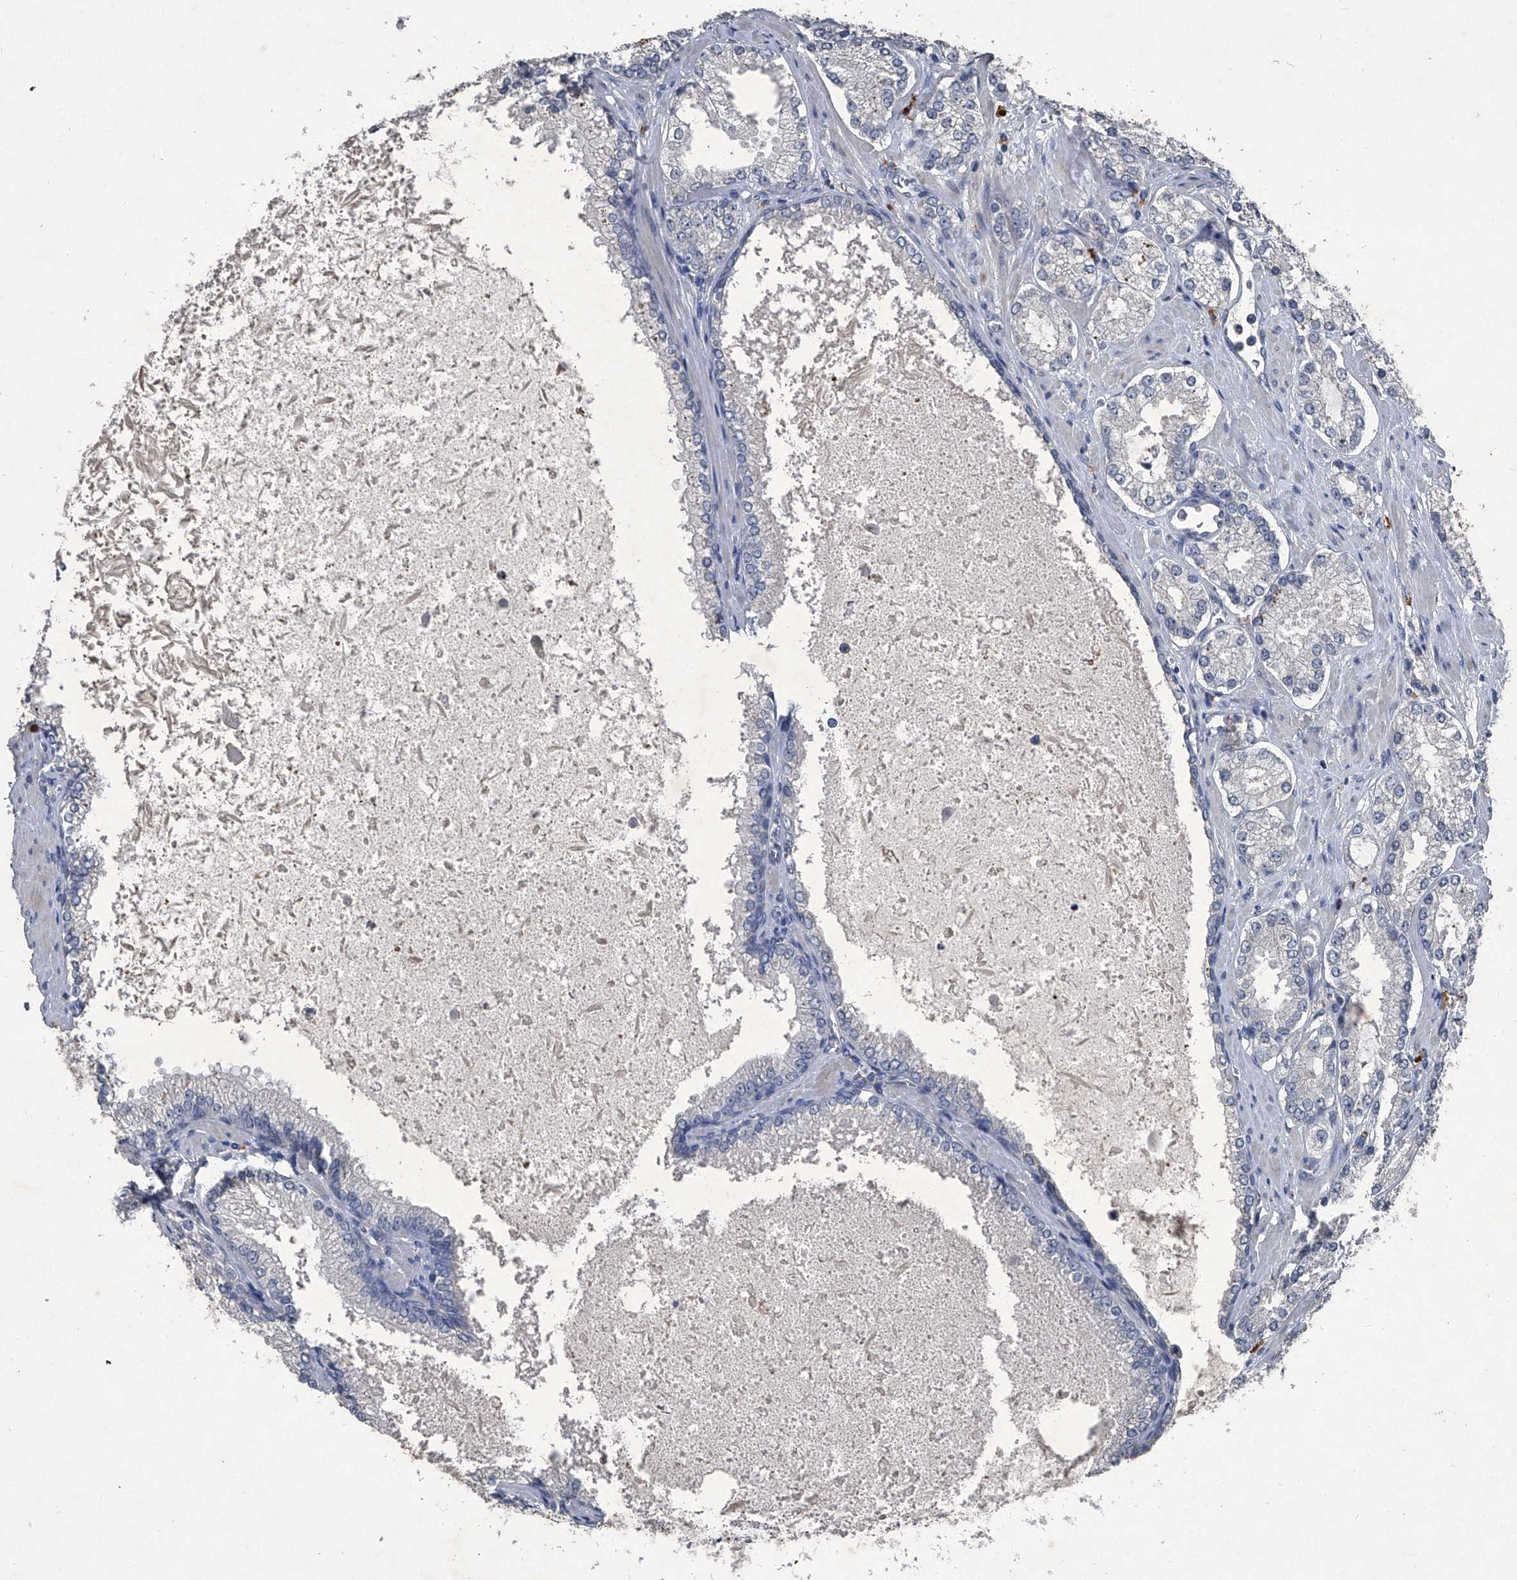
{"staining": {"intensity": "negative", "quantity": "none", "location": "none"}, "tissue": "prostate cancer", "cell_type": "Tumor cells", "image_type": "cancer", "snomed": [{"axis": "morphology", "description": "Adenocarcinoma, High grade"}, {"axis": "topography", "description": "Prostate"}], "caption": "An immunohistochemistry (IHC) photomicrograph of high-grade adenocarcinoma (prostate) is shown. There is no staining in tumor cells of high-grade adenocarcinoma (prostate).", "gene": "MAPKAP1", "patient": {"sex": "male", "age": 73}}